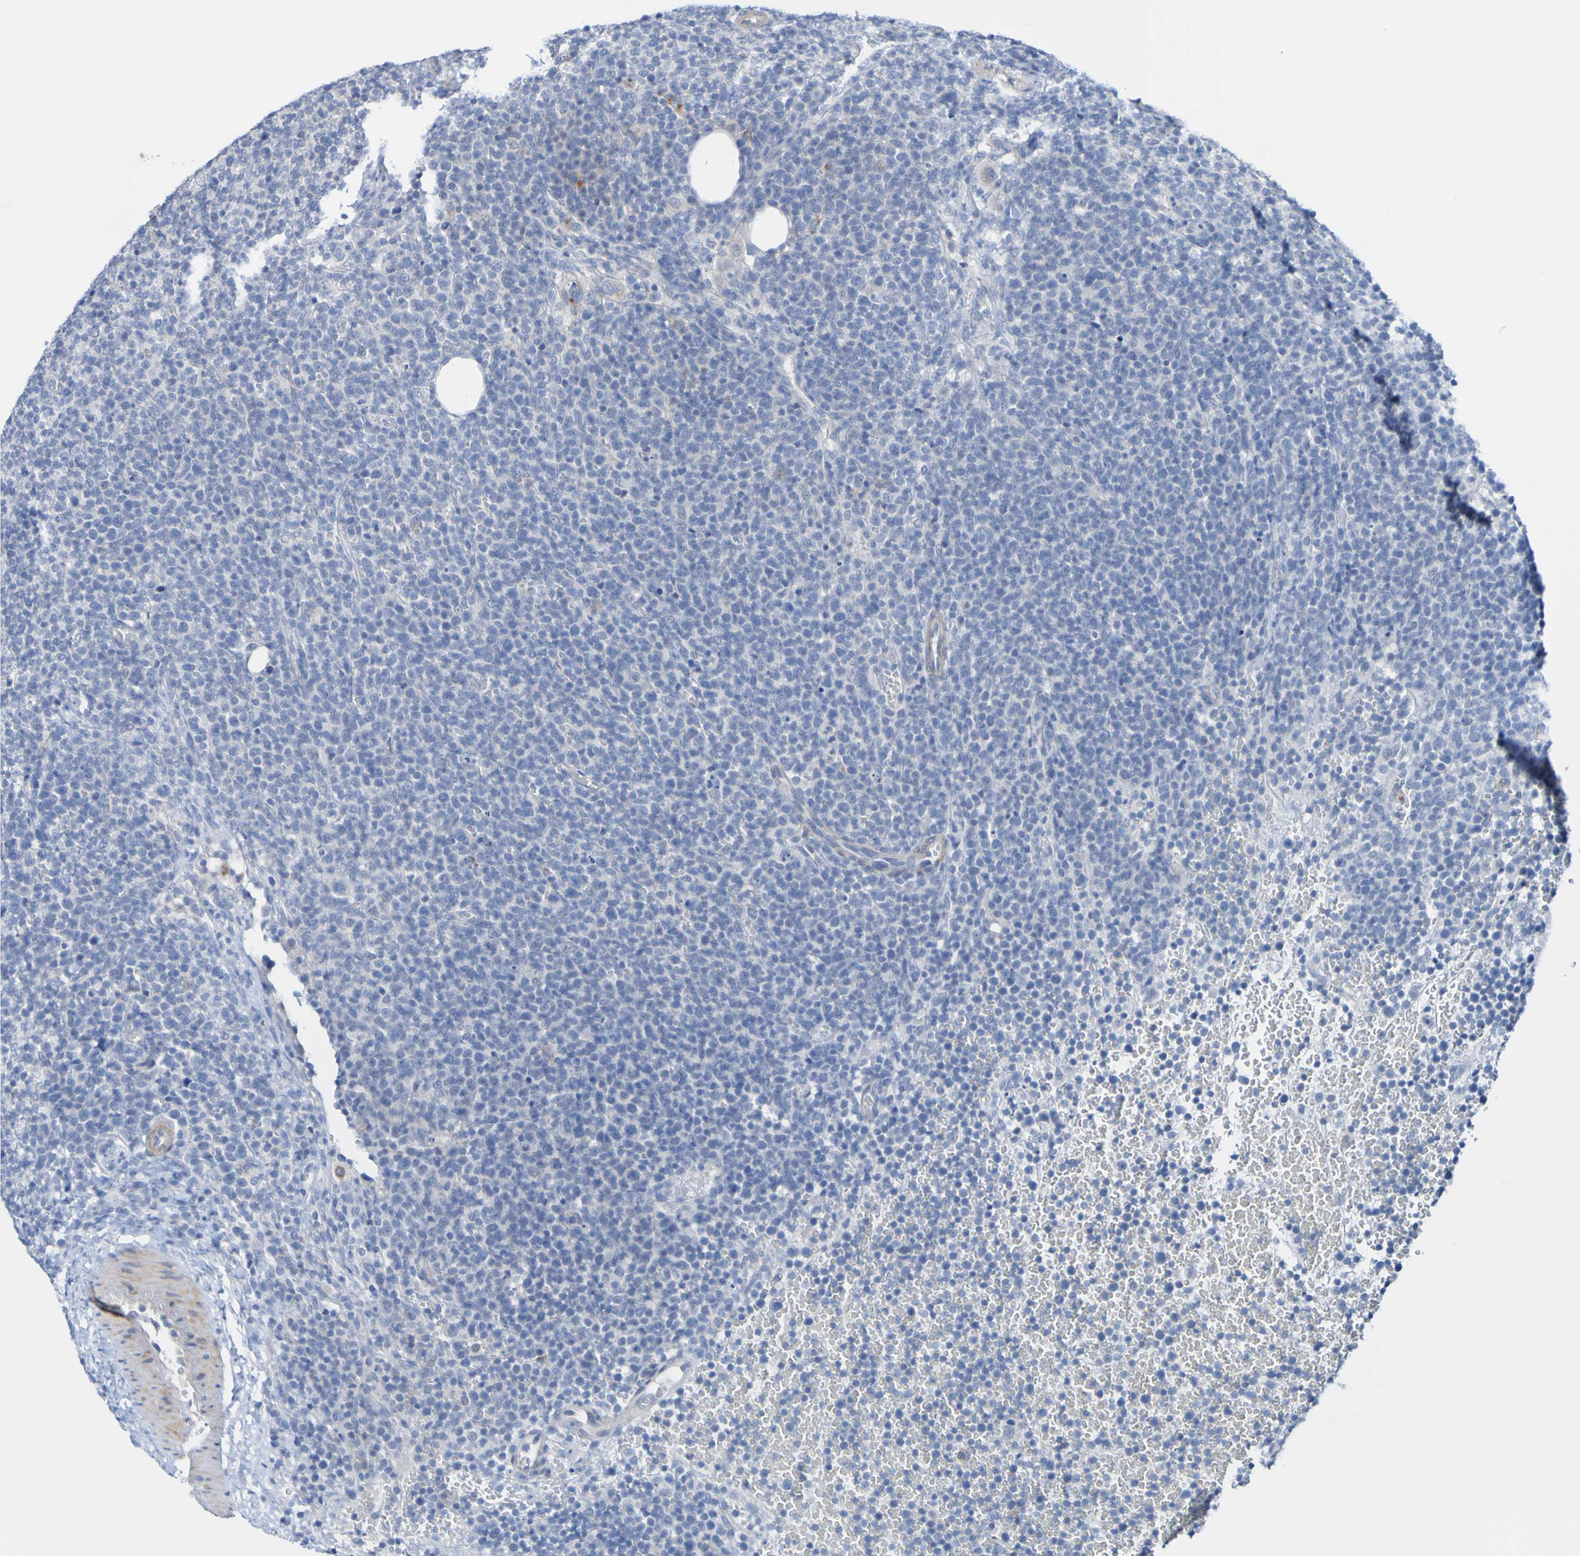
{"staining": {"intensity": "negative", "quantity": "none", "location": "none"}, "tissue": "lymphoma", "cell_type": "Tumor cells", "image_type": "cancer", "snomed": [{"axis": "morphology", "description": "Malignant lymphoma, non-Hodgkin's type, High grade"}, {"axis": "topography", "description": "Lymph node"}], "caption": "IHC micrograph of neoplastic tissue: malignant lymphoma, non-Hodgkin's type (high-grade) stained with DAB (3,3'-diaminobenzidine) demonstrates no significant protein positivity in tumor cells.", "gene": "ACMSD", "patient": {"sex": "male", "age": 61}}